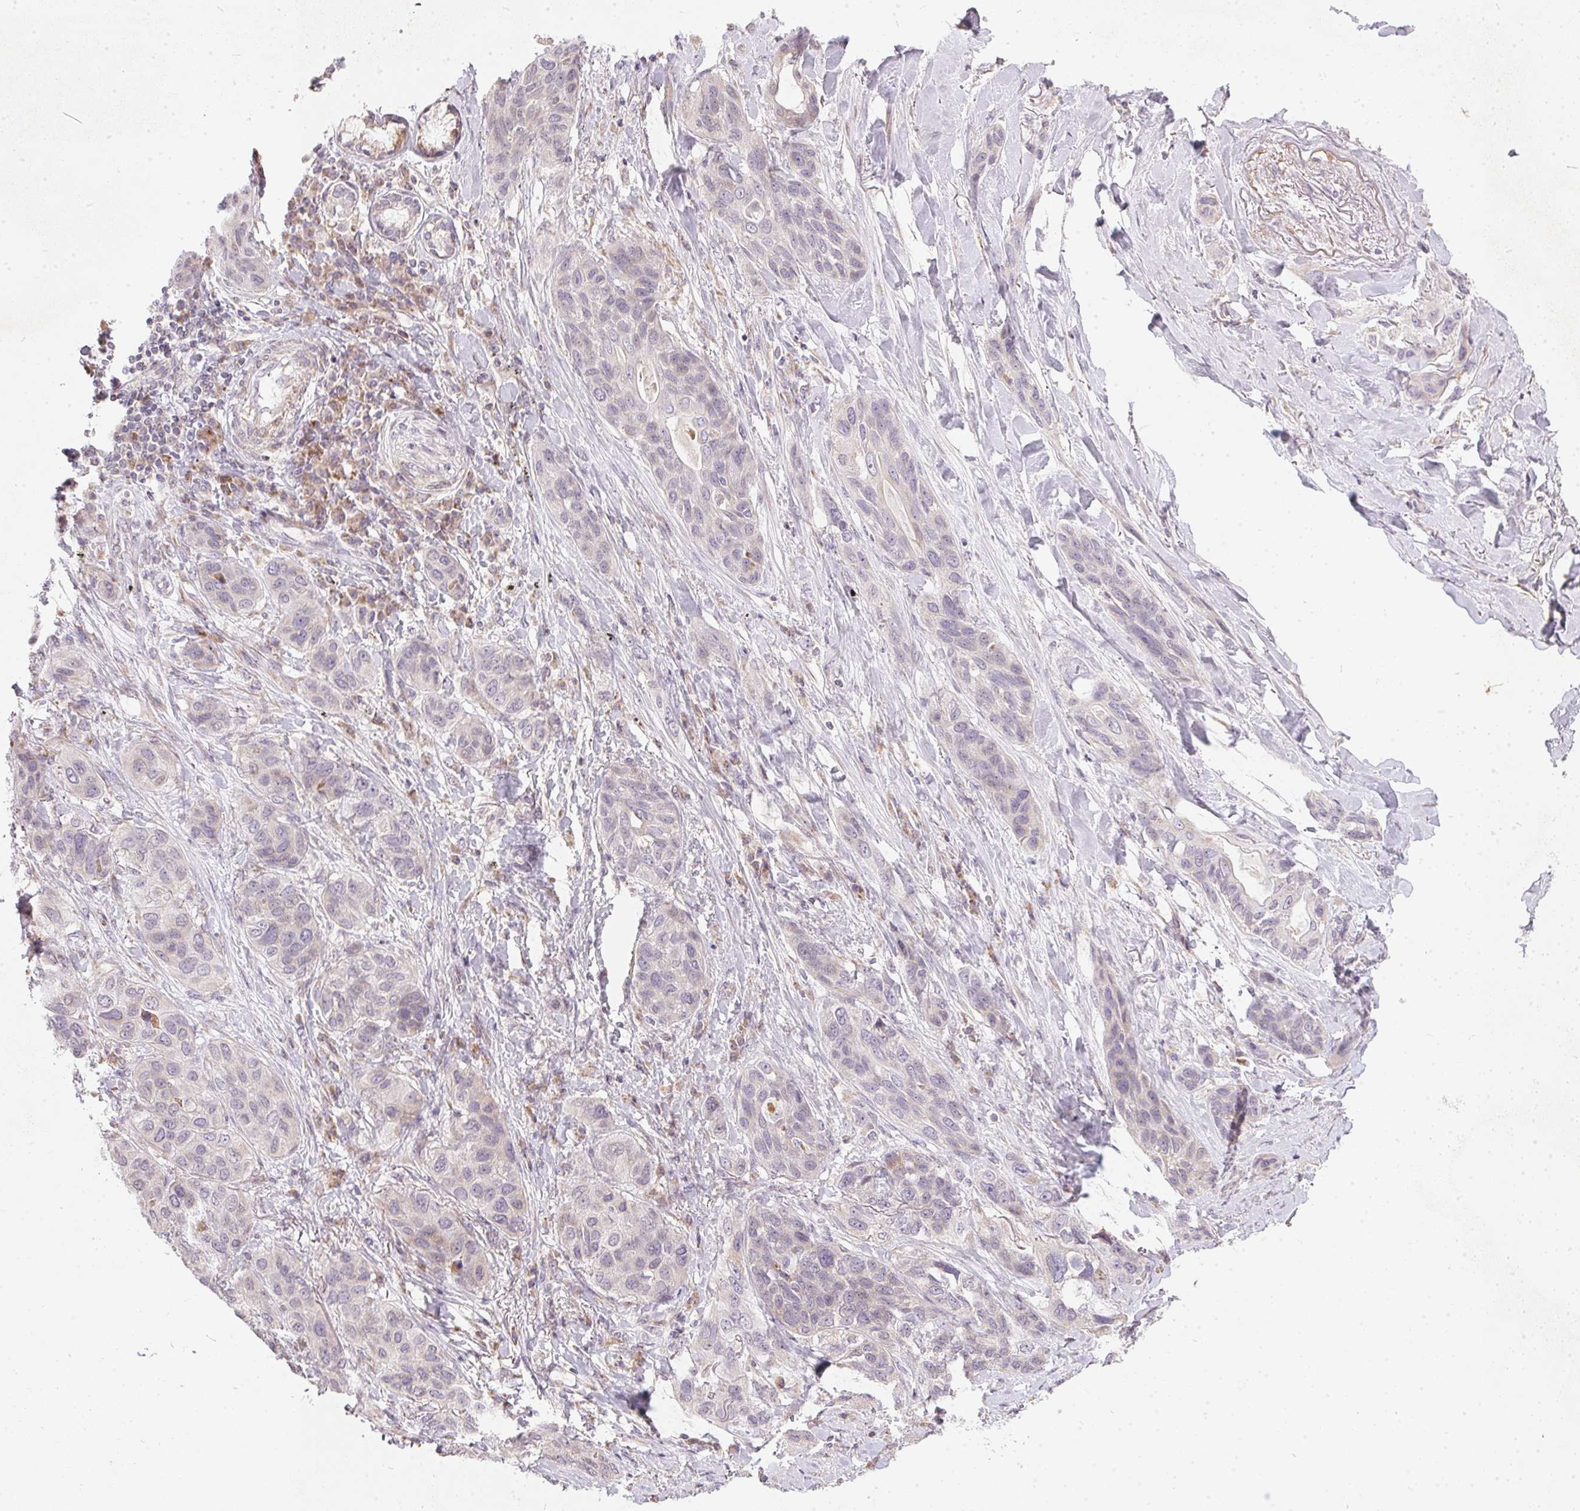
{"staining": {"intensity": "weak", "quantity": "<25%", "location": "nuclear"}, "tissue": "lung cancer", "cell_type": "Tumor cells", "image_type": "cancer", "snomed": [{"axis": "morphology", "description": "Squamous cell carcinoma, NOS"}, {"axis": "topography", "description": "Lung"}], "caption": "Protein analysis of lung cancer (squamous cell carcinoma) reveals no significant expression in tumor cells. (DAB immunohistochemistry (IHC) visualized using brightfield microscopy, high magnification).", "gene": "VWA5B2", "patient": {"sex": "female", "age": 70}}